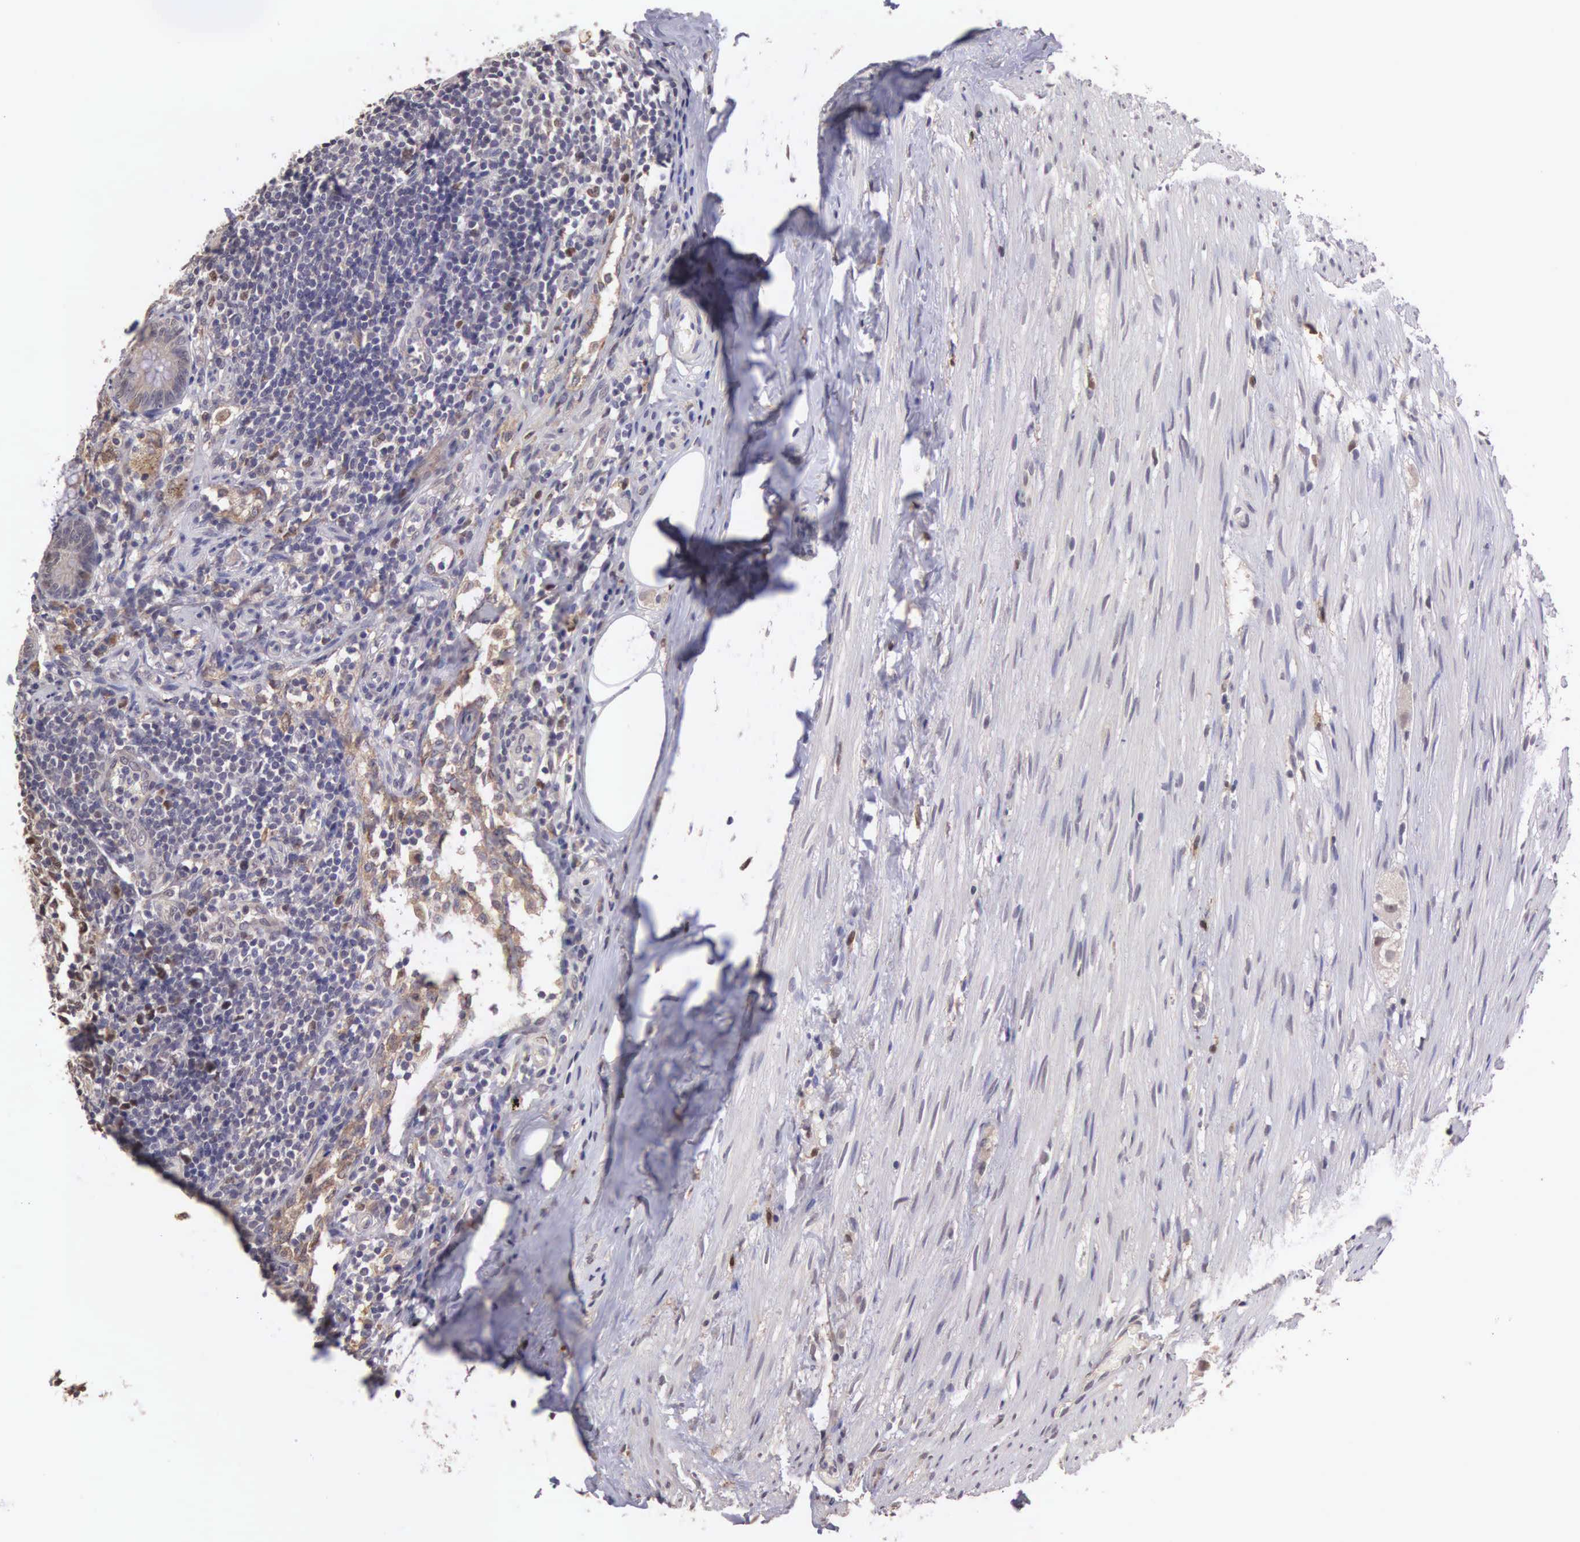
{"staining": {"intensity": "weak", "quantity": "25%-75%", "location": "cytoplasmic/membranous"}, "tissue": "appendix", "cell_type": "Glandular cells", "image_type": "normal", "snomed": [{"axis": "morphology", "description": "Normal tissue, NOS"}, {"axis": "topography", "description": "Appendix"}], "caption": "Weak cytoplasmic/membranous positivity for a protein is identified in approximately 25%-75% of glandular cells of benign appendix using IHC.", "gene": "CDC45", "patient": {"sex": "female", "age": 34}}